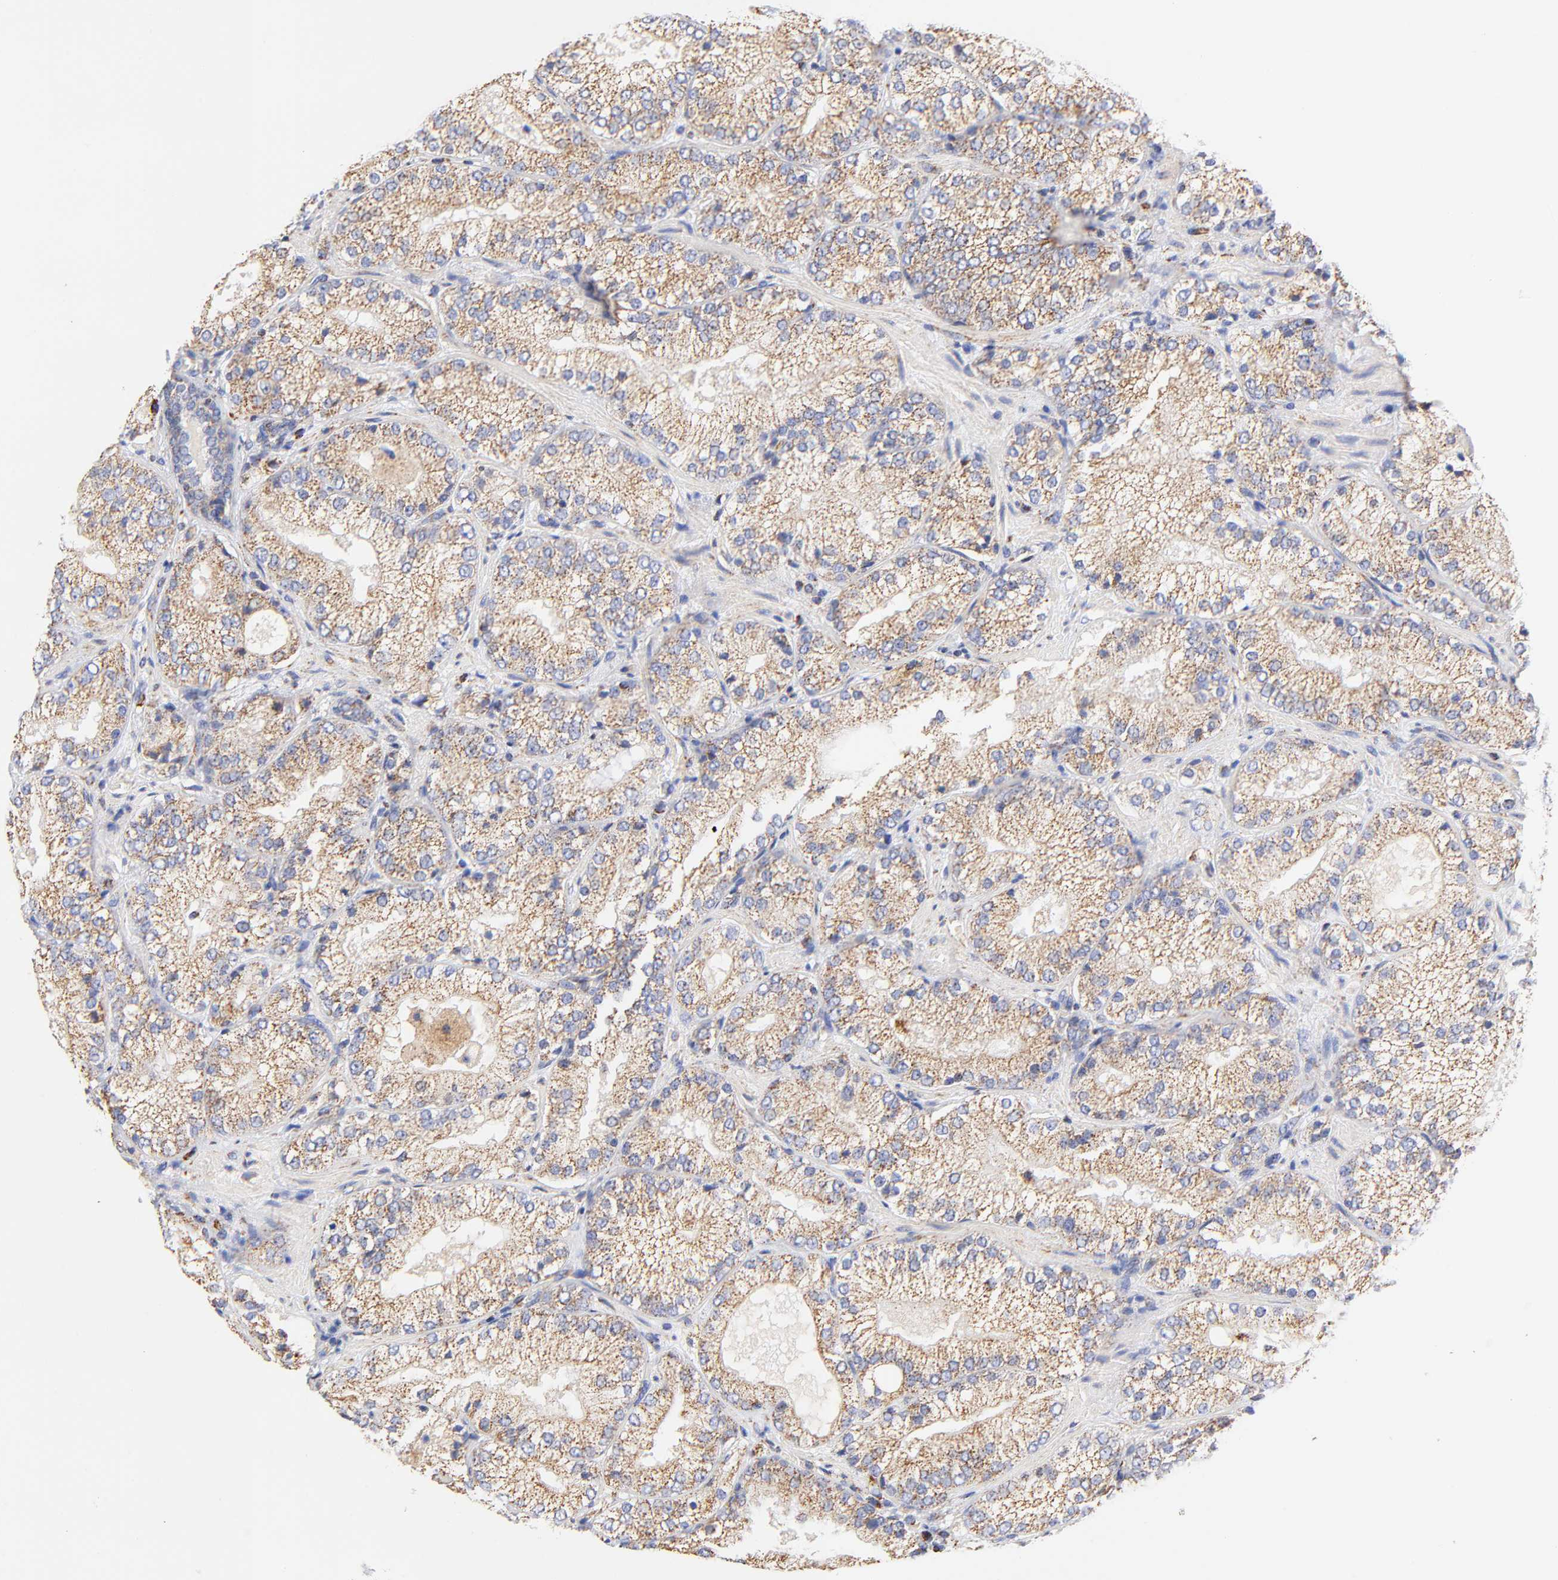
{"staining": {"intensity": "moderate", "quantity": "25%-75%", "location": "cytoplasmic/membranous"}, "tissue": "prostate cancer", "cell_type": "Tumor cells", "image_type": "cancer", "snomed": [{"axis": "morphology", "description": "Adenocarcinoma, Low grade"}, {"axis": "topography", "description": "Prostate"}], "caption": "The histopathology image shows a brown stain indicating the presence of a protein in the cytoplasmic/membranous of tumor cells in prostate adenocarcinoma (low-grade).", "gene": "ATP5F1D", "patient": {"sex": "male", "age": 60}}